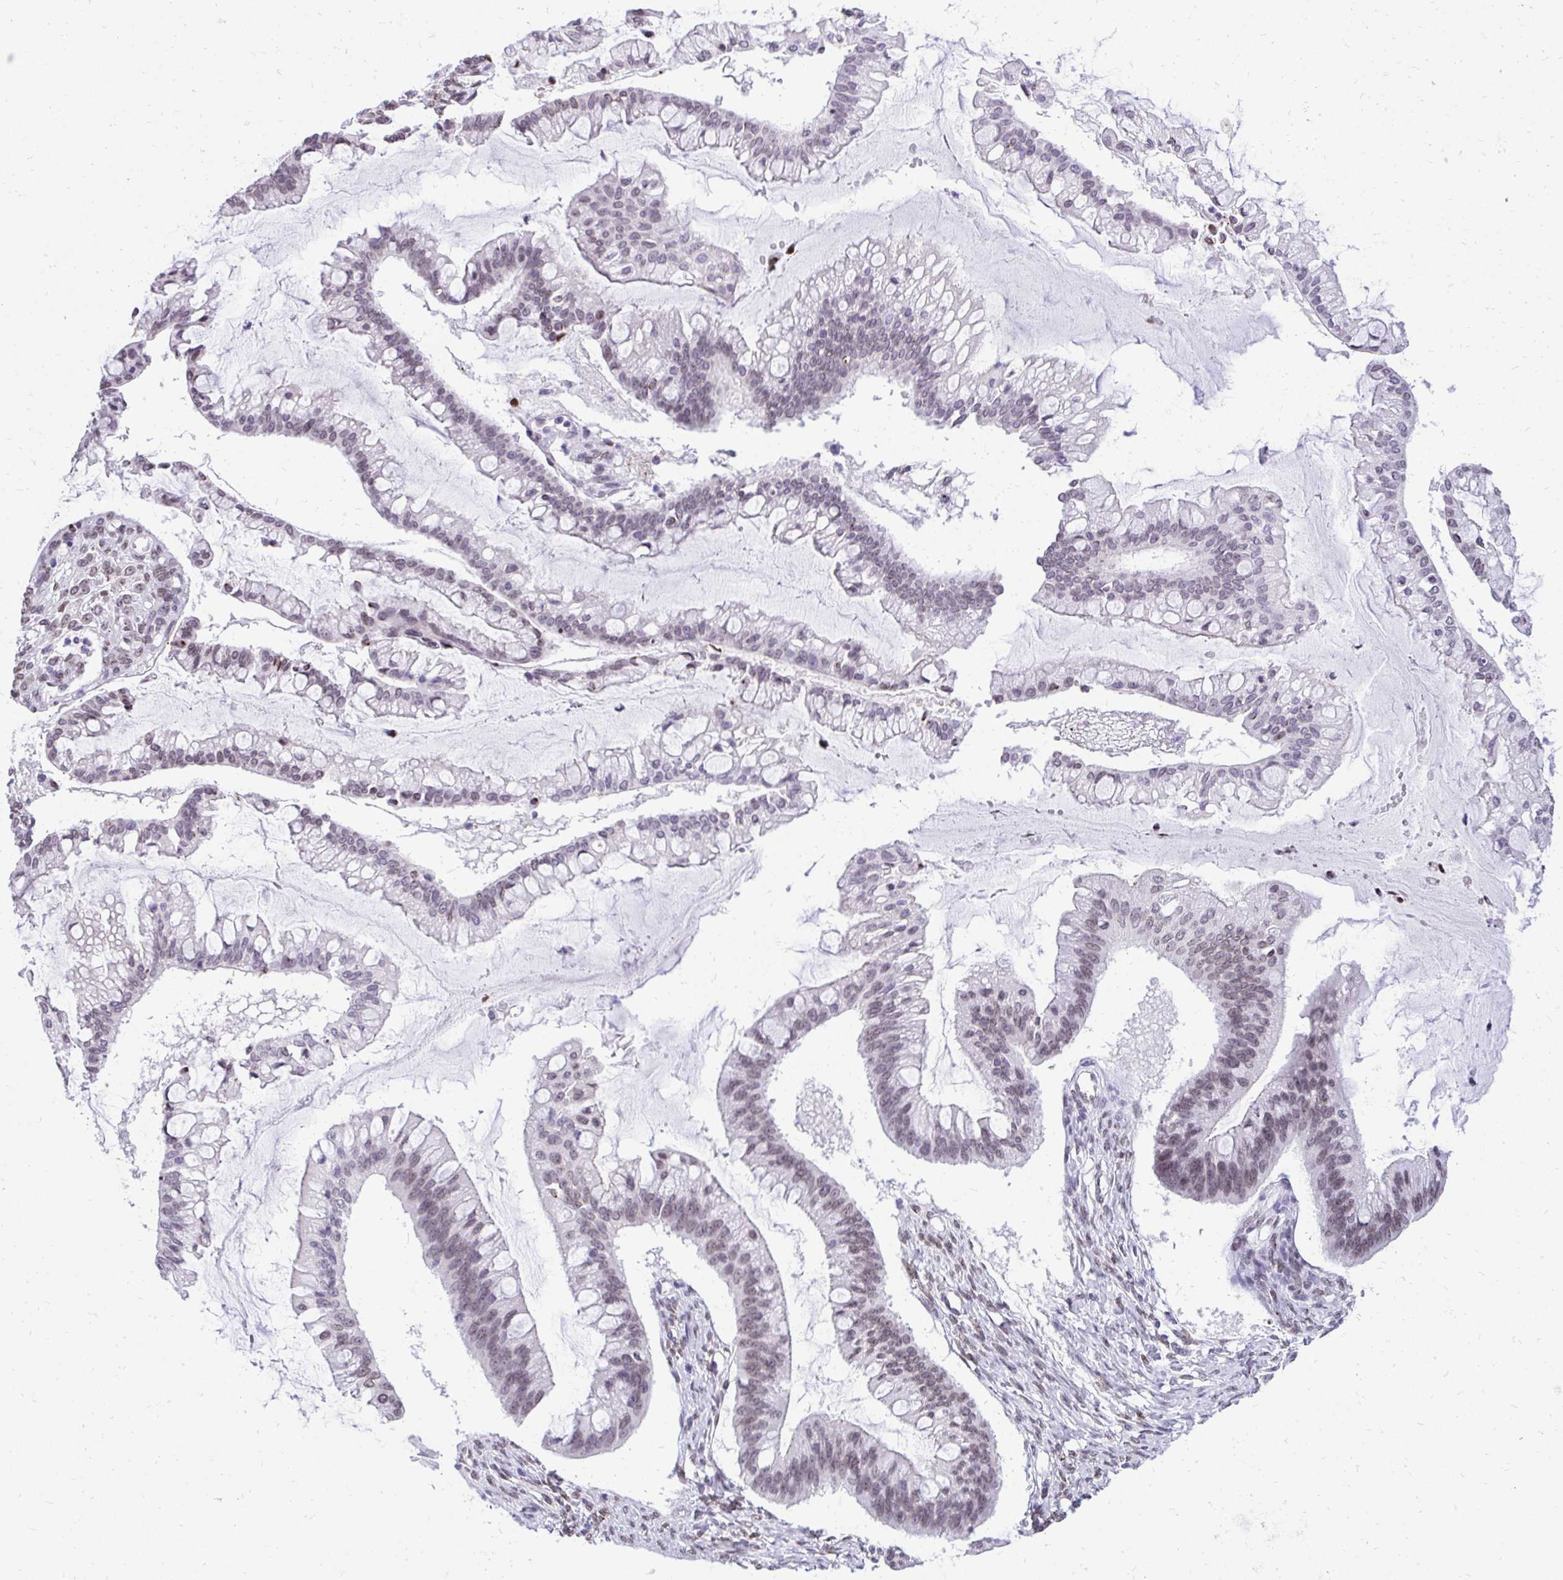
{"staining": {"intensity": "weak", "quantity": "25%-75%", "location": "nuclear"}, "tissue": "ovarian cancer", "cell_type": "Tumor cells", "image_type": "cancer", "snomed": [{"axis": "morphology", "description": "Cystadenocarcinoma, mucinous, NOS"}, {"axis": "topography", "description": "Ovary"}], "caption": "Immunohistochemical staining of human ovarian mucinous cystadenocarcinoma shows low levels of weak nuclear expression in about 25%-75% of tumor cells.", "gene": "BANF1", "patient": {"sex": "female", "age": 73}}